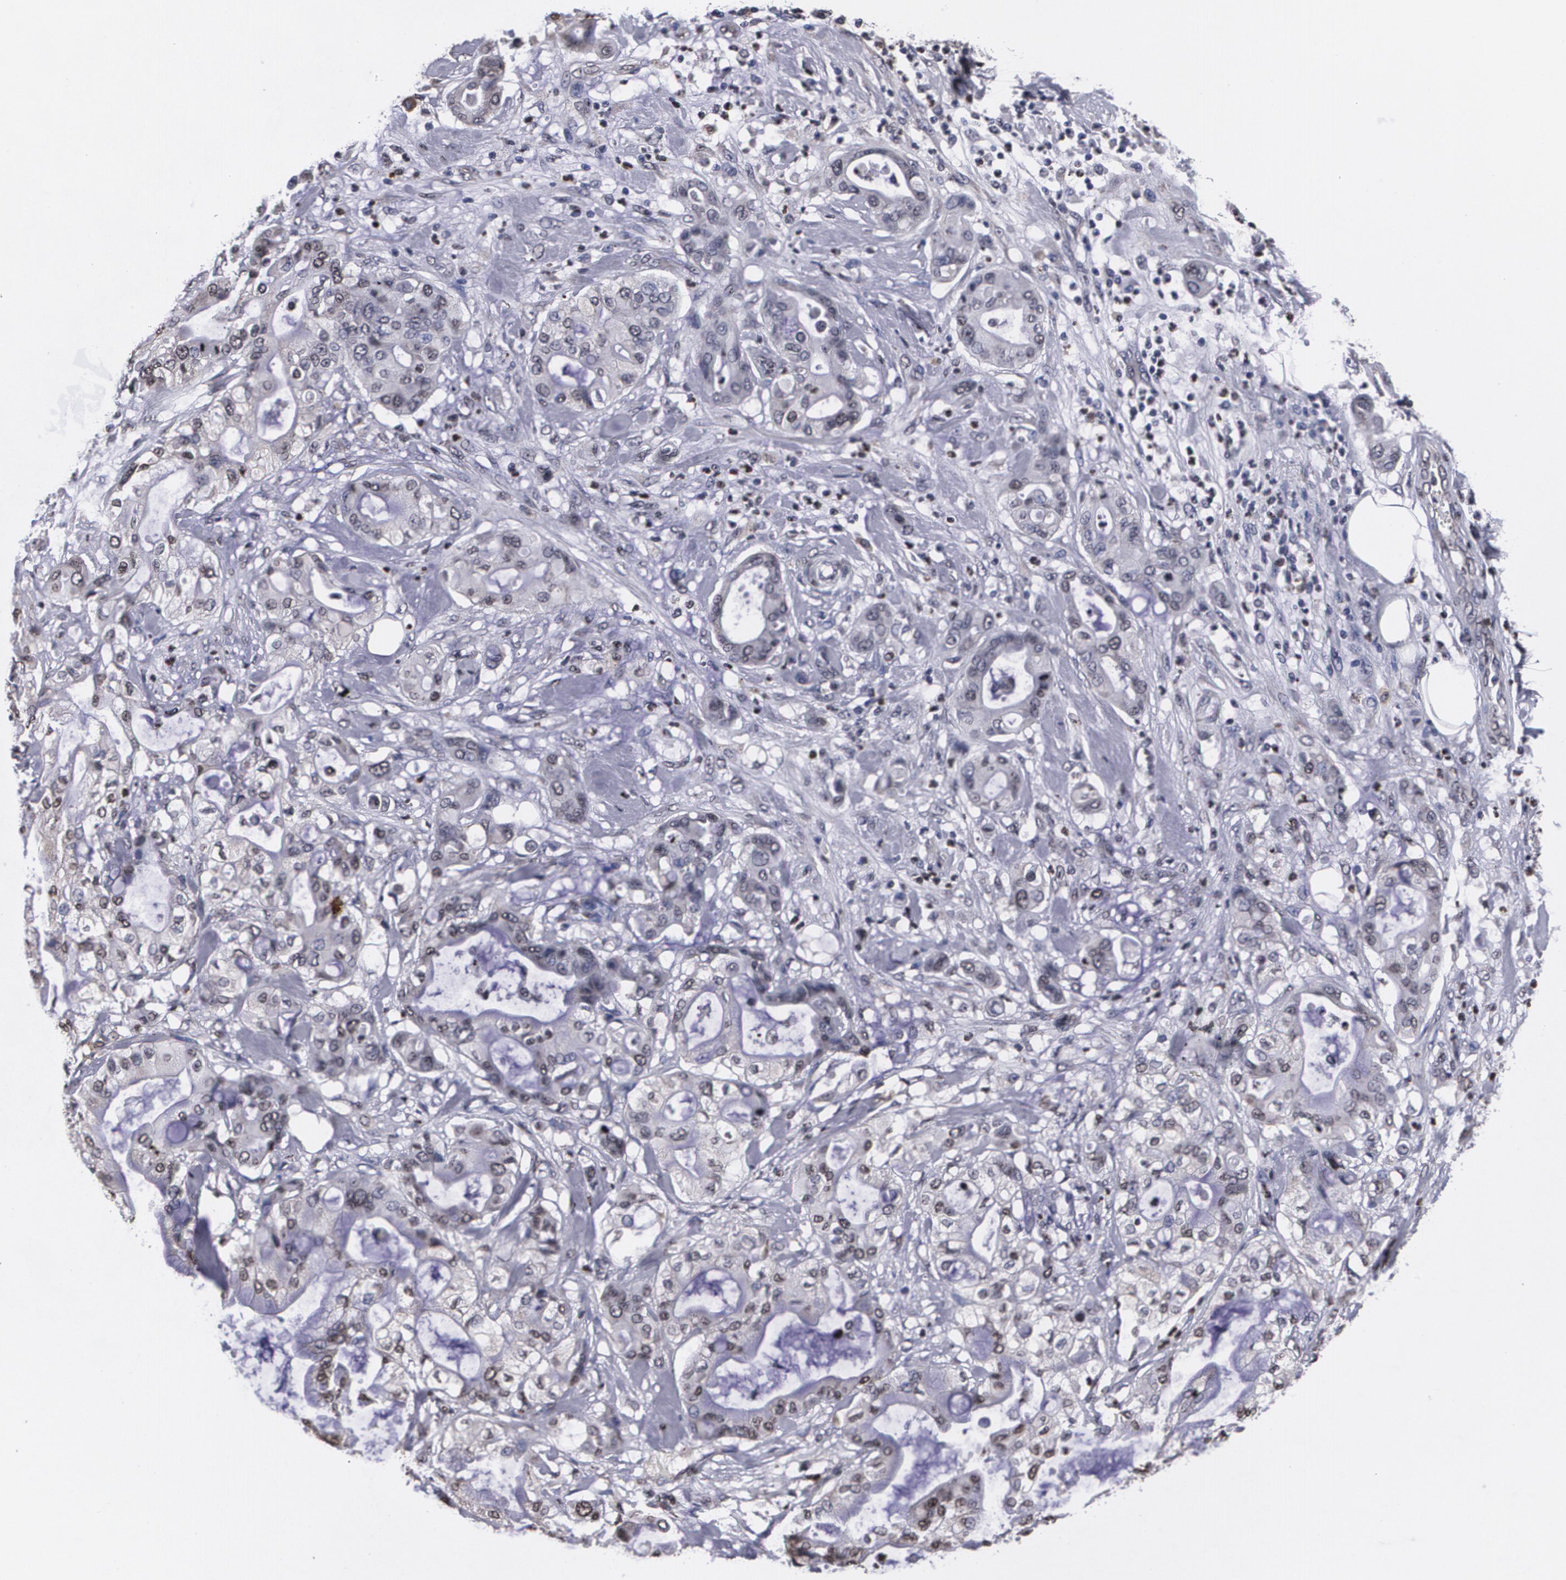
{"staining": {"intensity": "negative", "quantity": "none", "location": "none"}, "tissue": "pancreatic cancer", "cell_type": "Tumor cells", "image_type": "cancer", "snomed": [{"axis": "morphology", "description": "Adenocarcinoma, NOS"}, {"axis": "morphology", "description": "Adenocarcinoma, metastatic, NOS"}, {"axis": "topography", "description": "Lymph node"}, {"axis": "topography", "description": "Pancreas"}, {"axis": "topography", "description": "Duodenum"}], "caption": "Histopathology image shows no significant protein positivity in tumor cells of adenocarcinoma (pancreatic).", "gene": "MVP", "patient": {"sex": "female", "age": 64}}